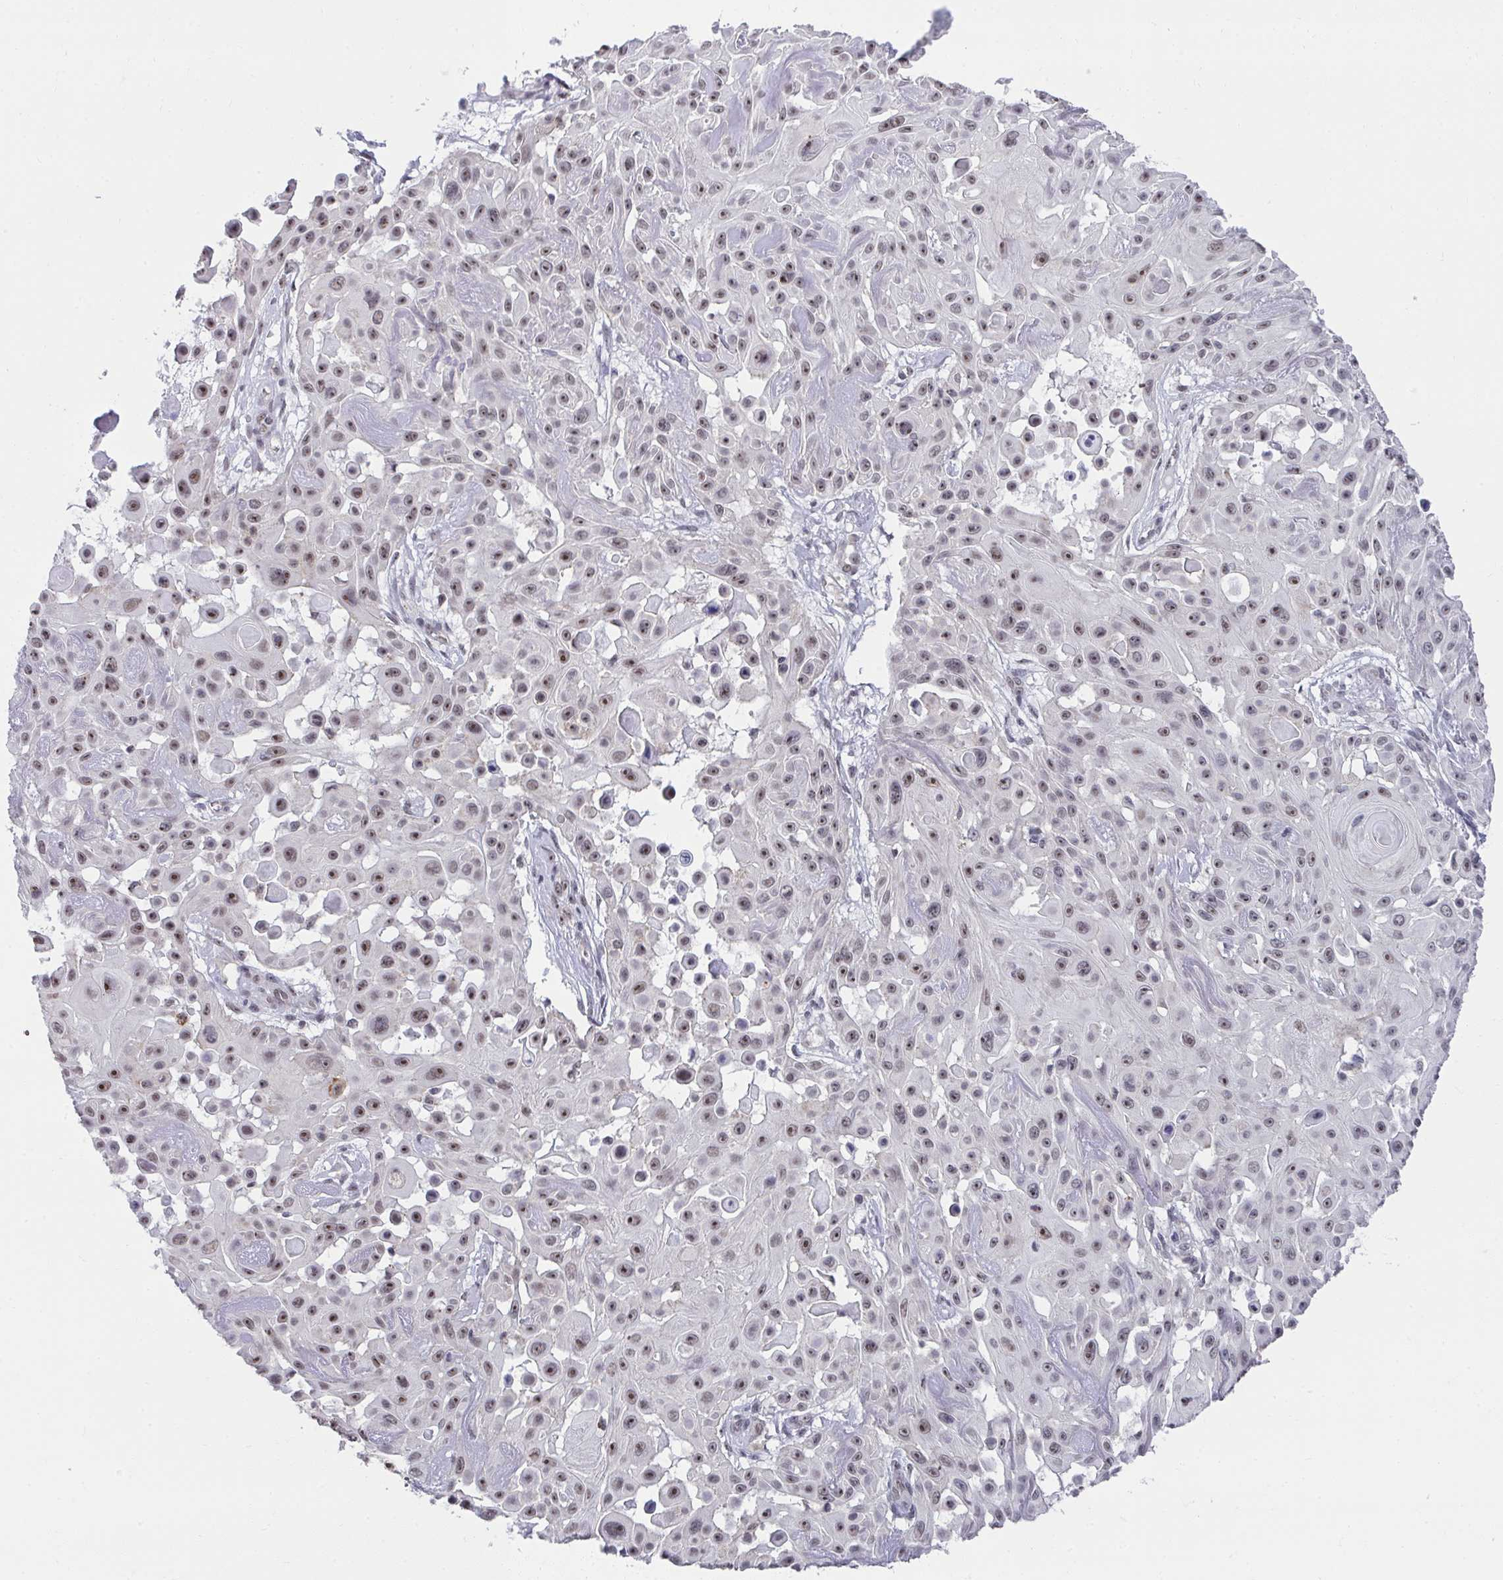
{"staining": {"intensity": "weak", "quantity": "25%-75%", "location": "nuclear"}, "tissue": "skin cancer", "cell_type": "Tumor cells", "image_type": "cancer", "snomed": [{"axis": "morphology", "description": "Squamous cell carcinoma, NOS"}, {"axis": "topography", "description": "Skin"}], "caption": "Skin cancer (squamous cell carcinoma) stained for a protein (brown) shows weak nuclear positive staining in approximately 25%-75% of tumor cells.", "gene": "HIRA", "patient": {"sex": "male", "age": 91}}